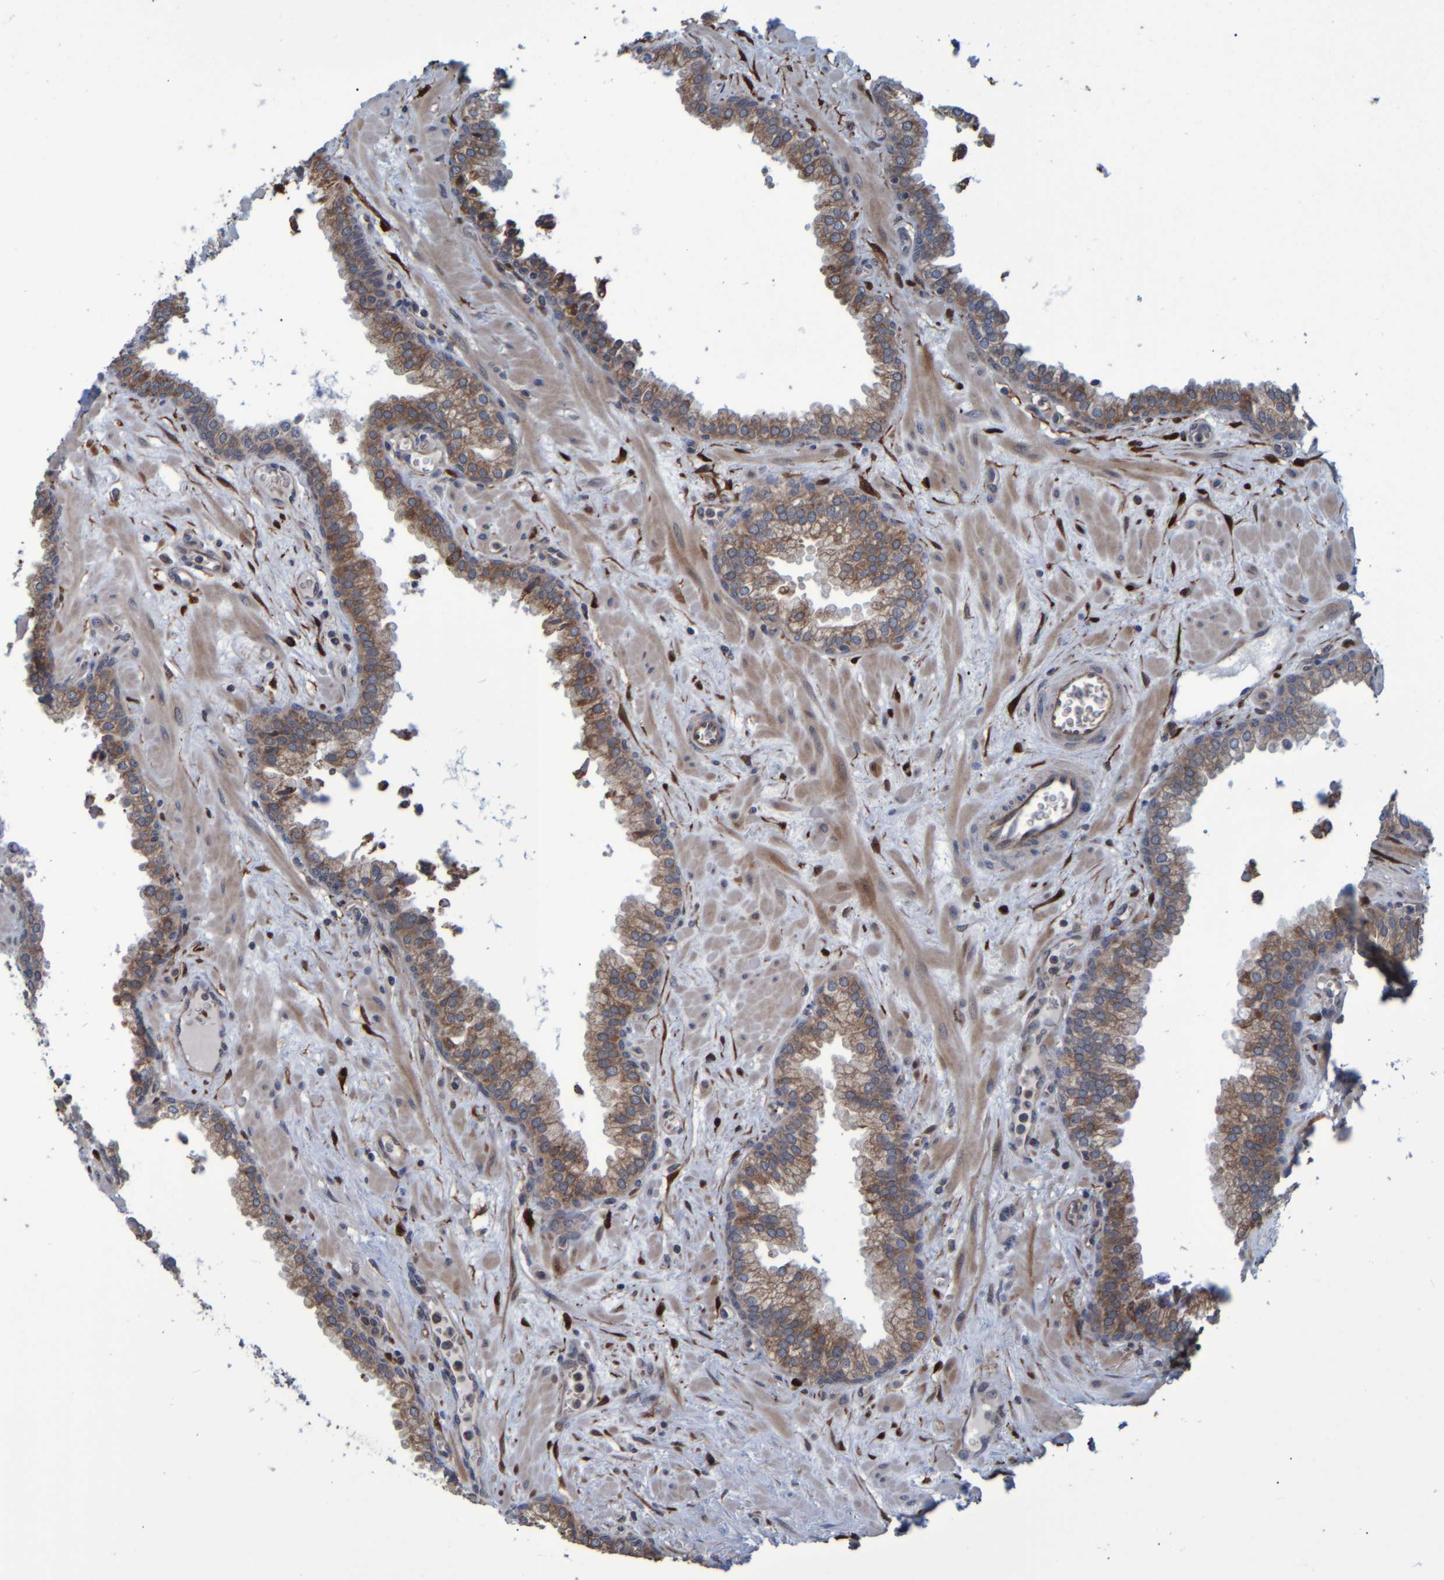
{"staining": {"intensity": "moderate", "quantity": ">75%", "location": "cytoplasmic/membranous"}, "tissue": "prostate", "cell_type": "Glandular cells", "image_type": "normal", "snomed": [{"axis": "morphology", "description": "Normal tissue, NOS"}, {"axis": "morphology", "description": "Urothelial carcinoma, Low grade"}, {"axis": "topography", "description": "Urinary bladder"}, {"axis": "topography", "description": "Prostate"}], "caption": "Prostate stained with a brown dye demonstrates moderate cytoplasmic/membranous positive expression in about >75% of glandular cells.", "gene": "SPAG5", "patient": {"sex": "male", "age": 60}}